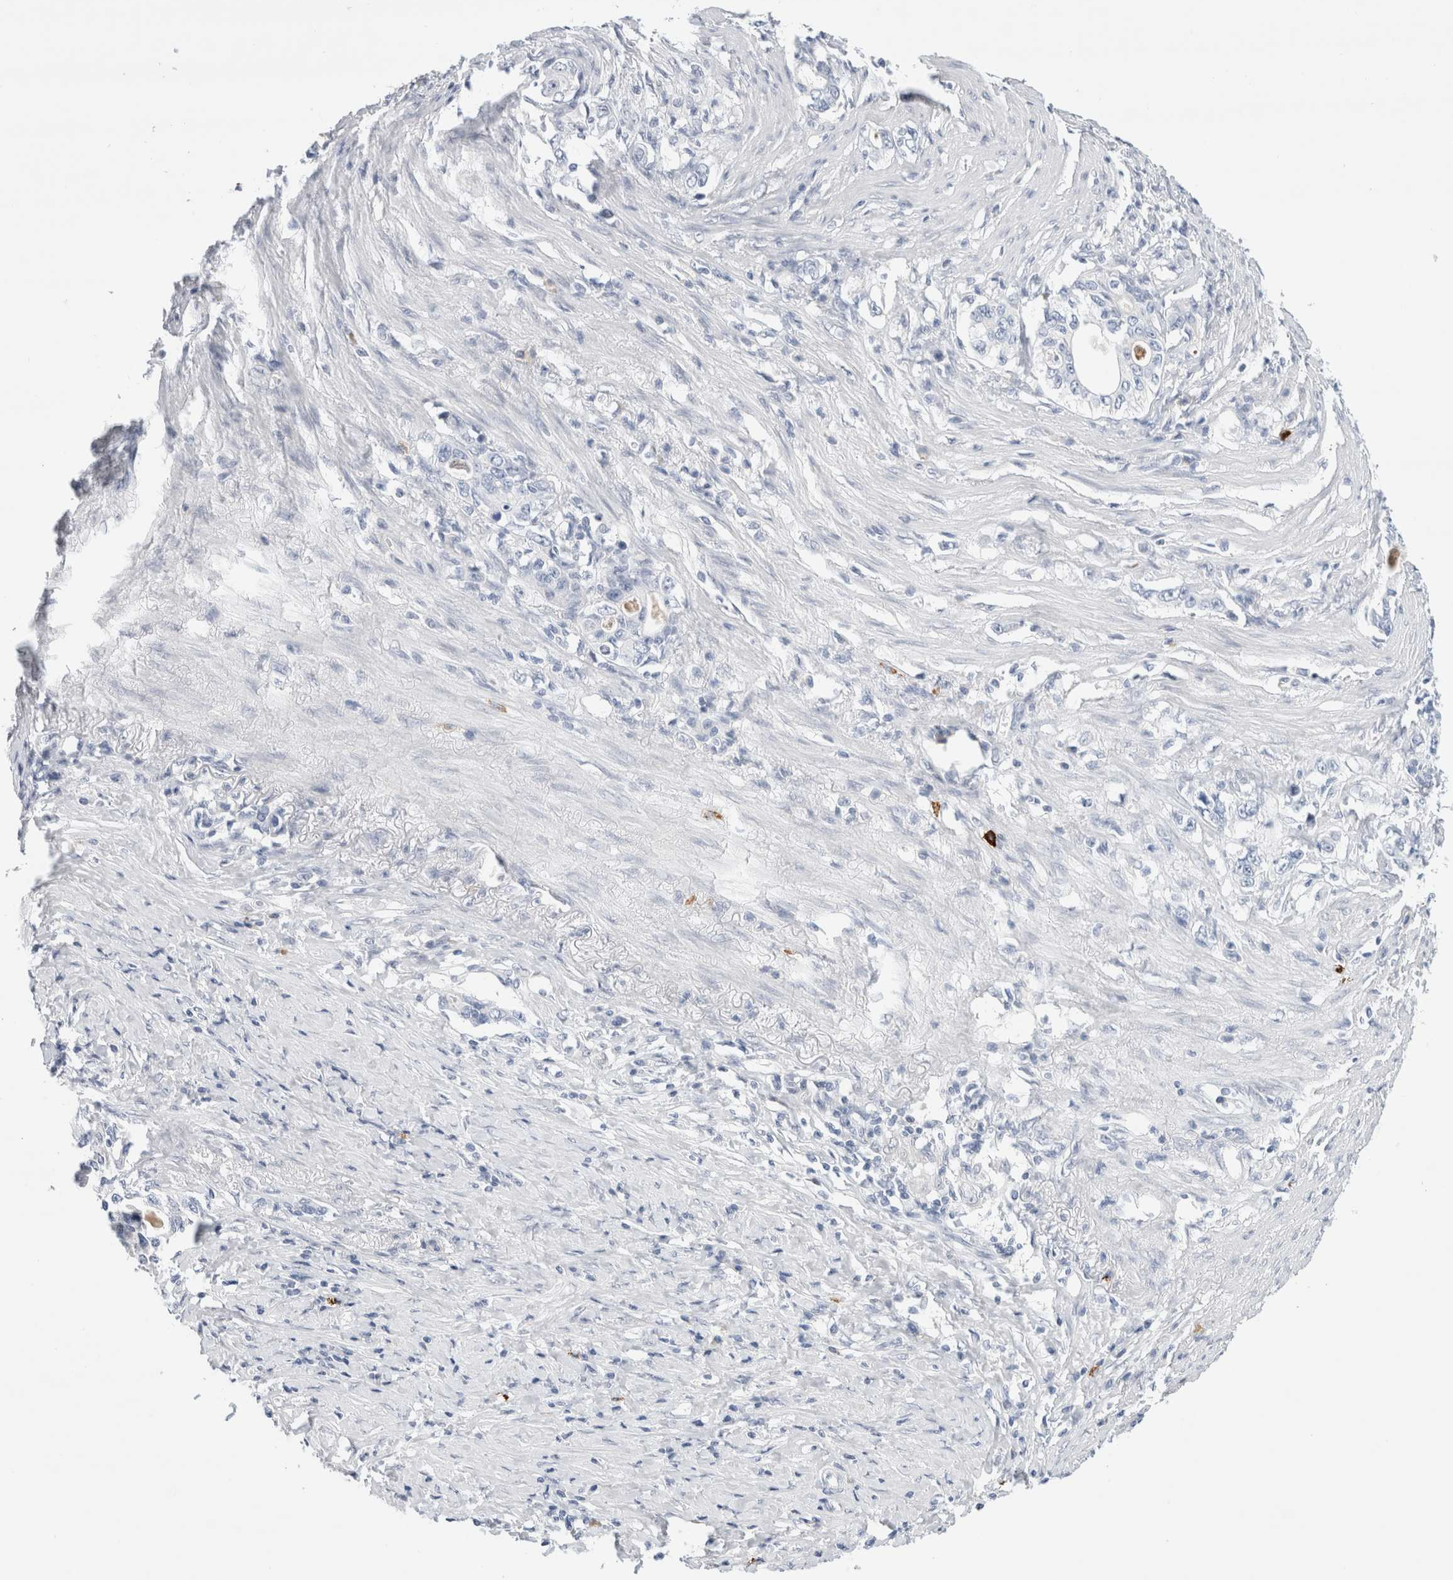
{"staining": {"intensity": "negative", "quantity": "none", "location": "none"}, "tissue": "stomach cancer", "cell_type": "Tumor cells", "image_type": "cancer", "snomed": [{"axis": "morphology", "description": "Adenocarcinoma, NOS"}, {"axis": "topography", "description": "Stomach, lower"}], "caption": "A histopathology image of human stomach cancer (adenocarcinoma) is negative for staining in tumor cells.", "gene": "SLC22A12", "patient": {"sex": "female", "age": 72}}